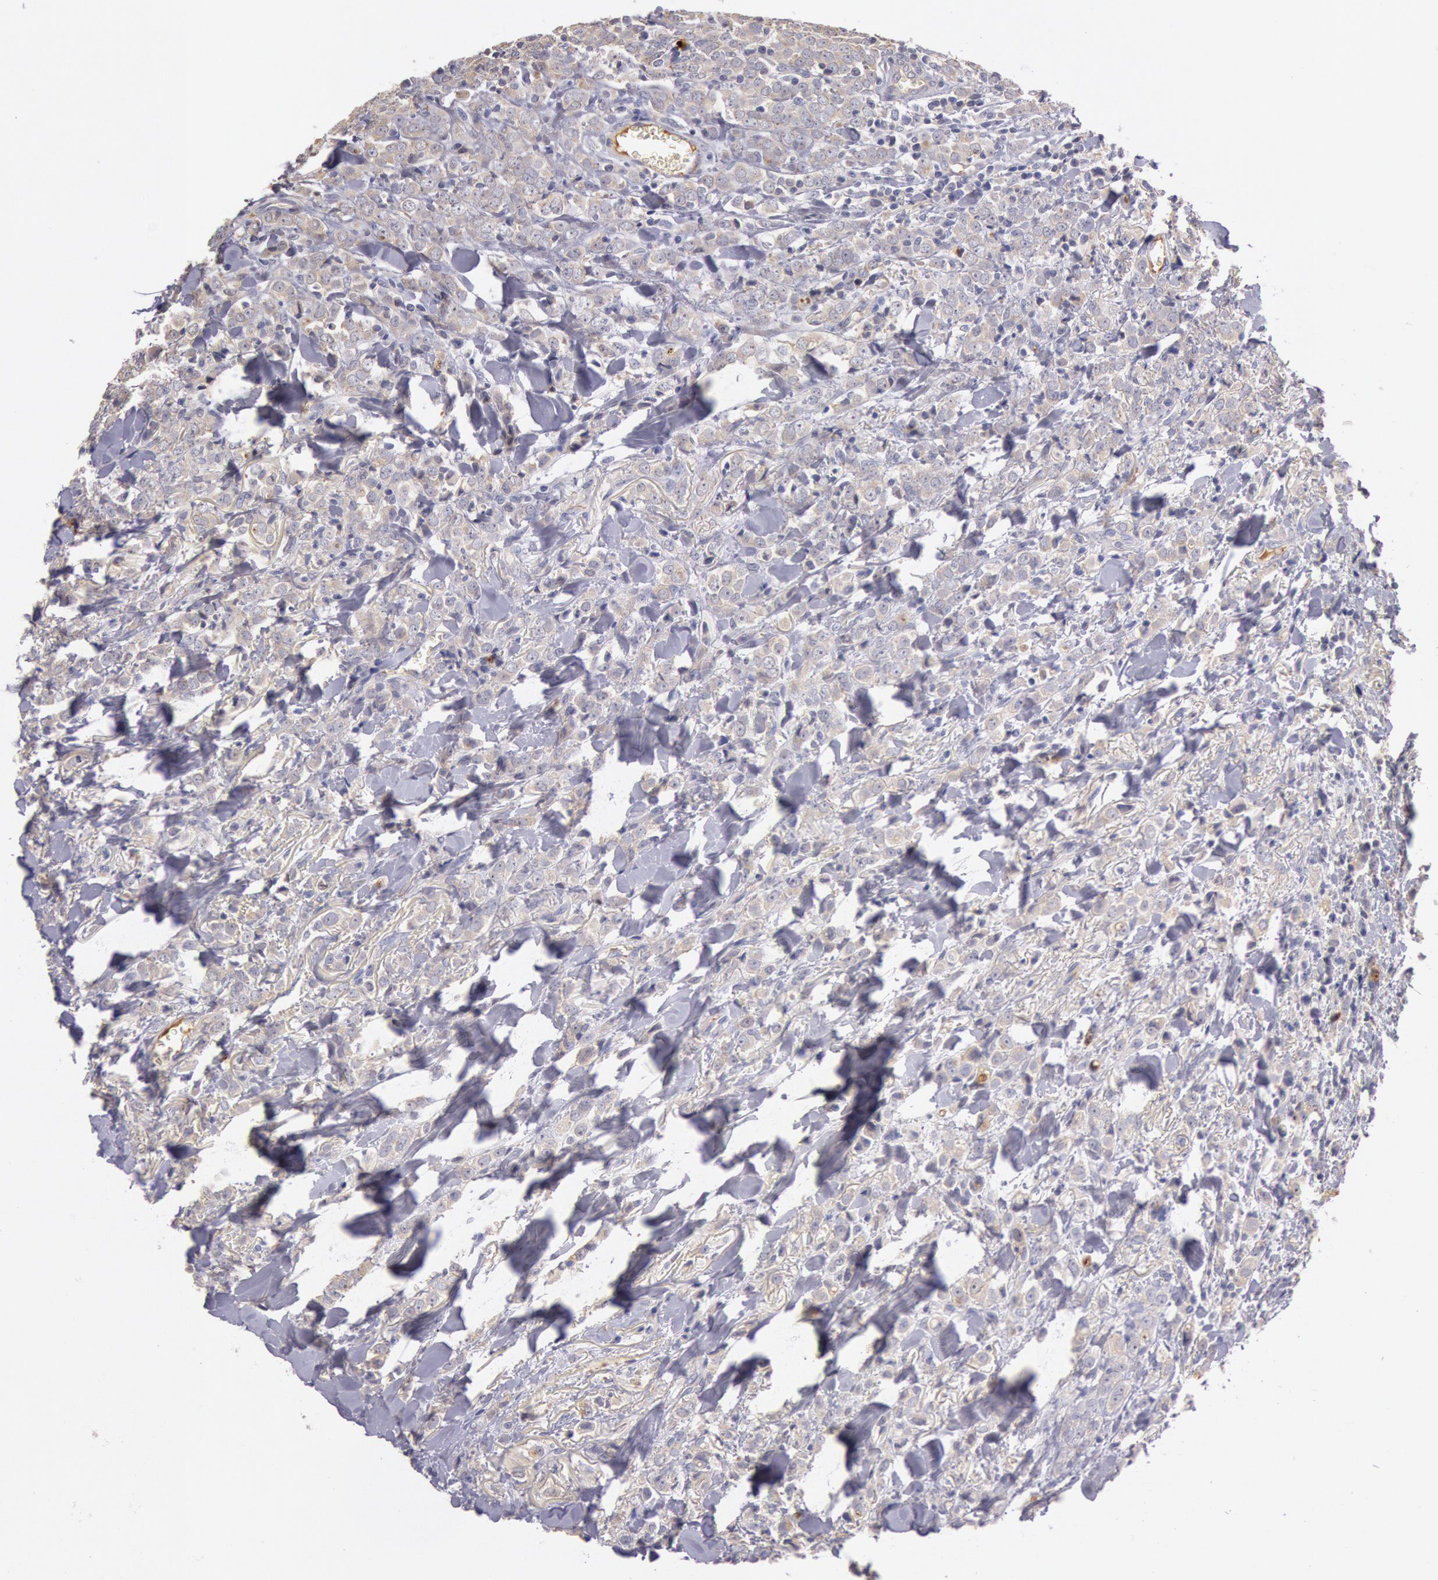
{"staining": {"intensity": "negative", "quantity": "none", "location": "none"}, "tissue": "breast cancer", "cell_type": "Tumor cells", "image_type": "cancer", "snomed": [{"axis": "morphology", "description": "Lobular carcinoma"}, {"axis": "topography", "description": "Breast"}], "caption": "Immunohistochemistry (IHC) of breast cancer (lobular carcinoma) exhibits no staining in tumor cells.", "gene": "C1R", "patient": {"sex": "female", "age": 57}}